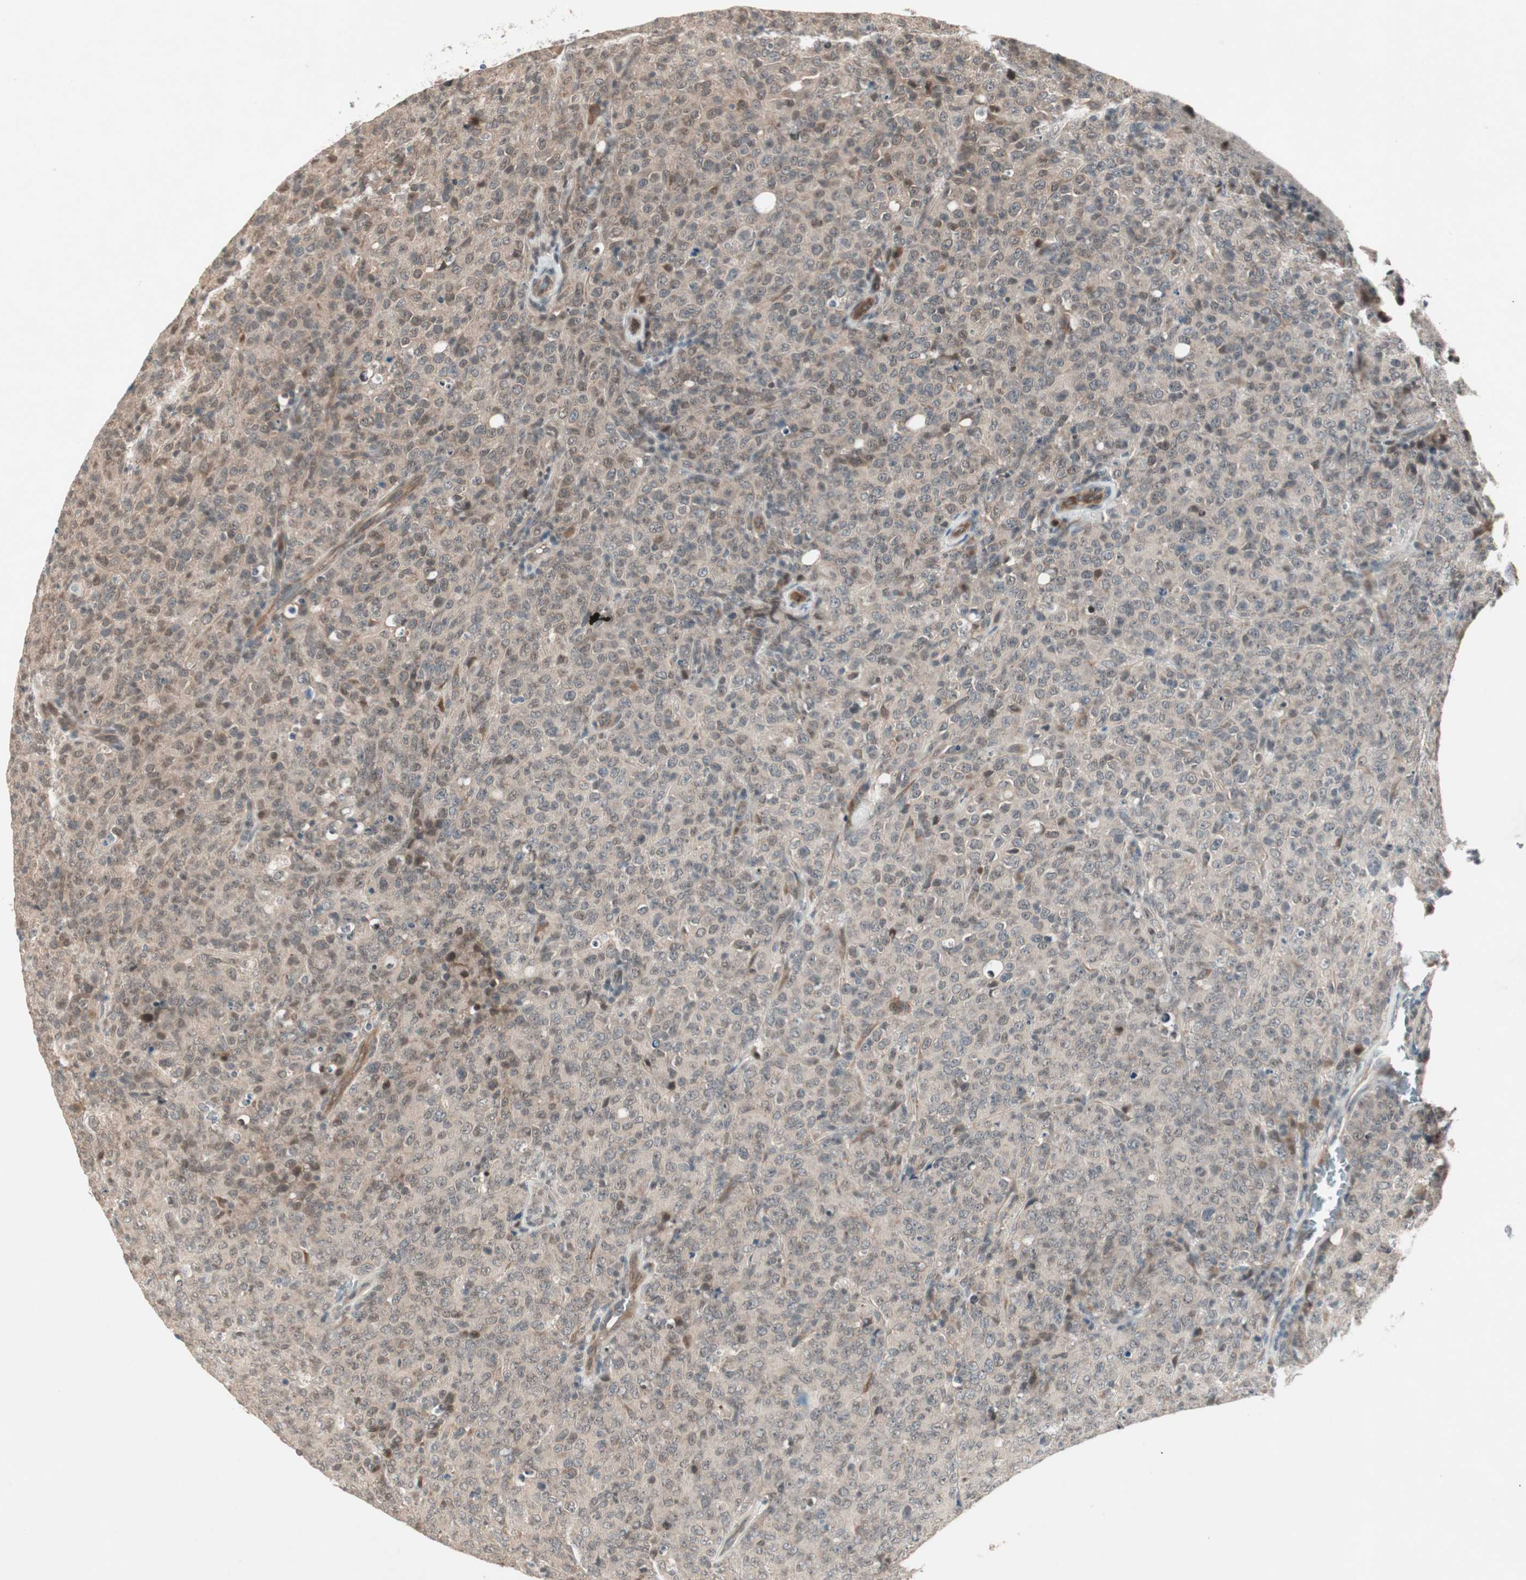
{"staining": {"intensity": "weak", "quantity": ">75%", "location": "cytoplasmic/membranous"}, "tissue": "lymphoma", "cell_type": "Tumor cells", "image_type": "cancer", "snomed": [{"axis": "morphology", "description": "Malignant lymphoma, non-Hodgkin's type, High grade"}, {"axis": "topography", "description": "Tonsil"}], "caption": "An immunohistochemistry (IHC) photomicrograph of neoplastic tissue is shown. Protein staining in brown highlights weak cytoplasmic/membranous positivity in lymphoma within tumor cells.", "gene": "PGBD1", "patient": {"sex": "female", "age": 36}}